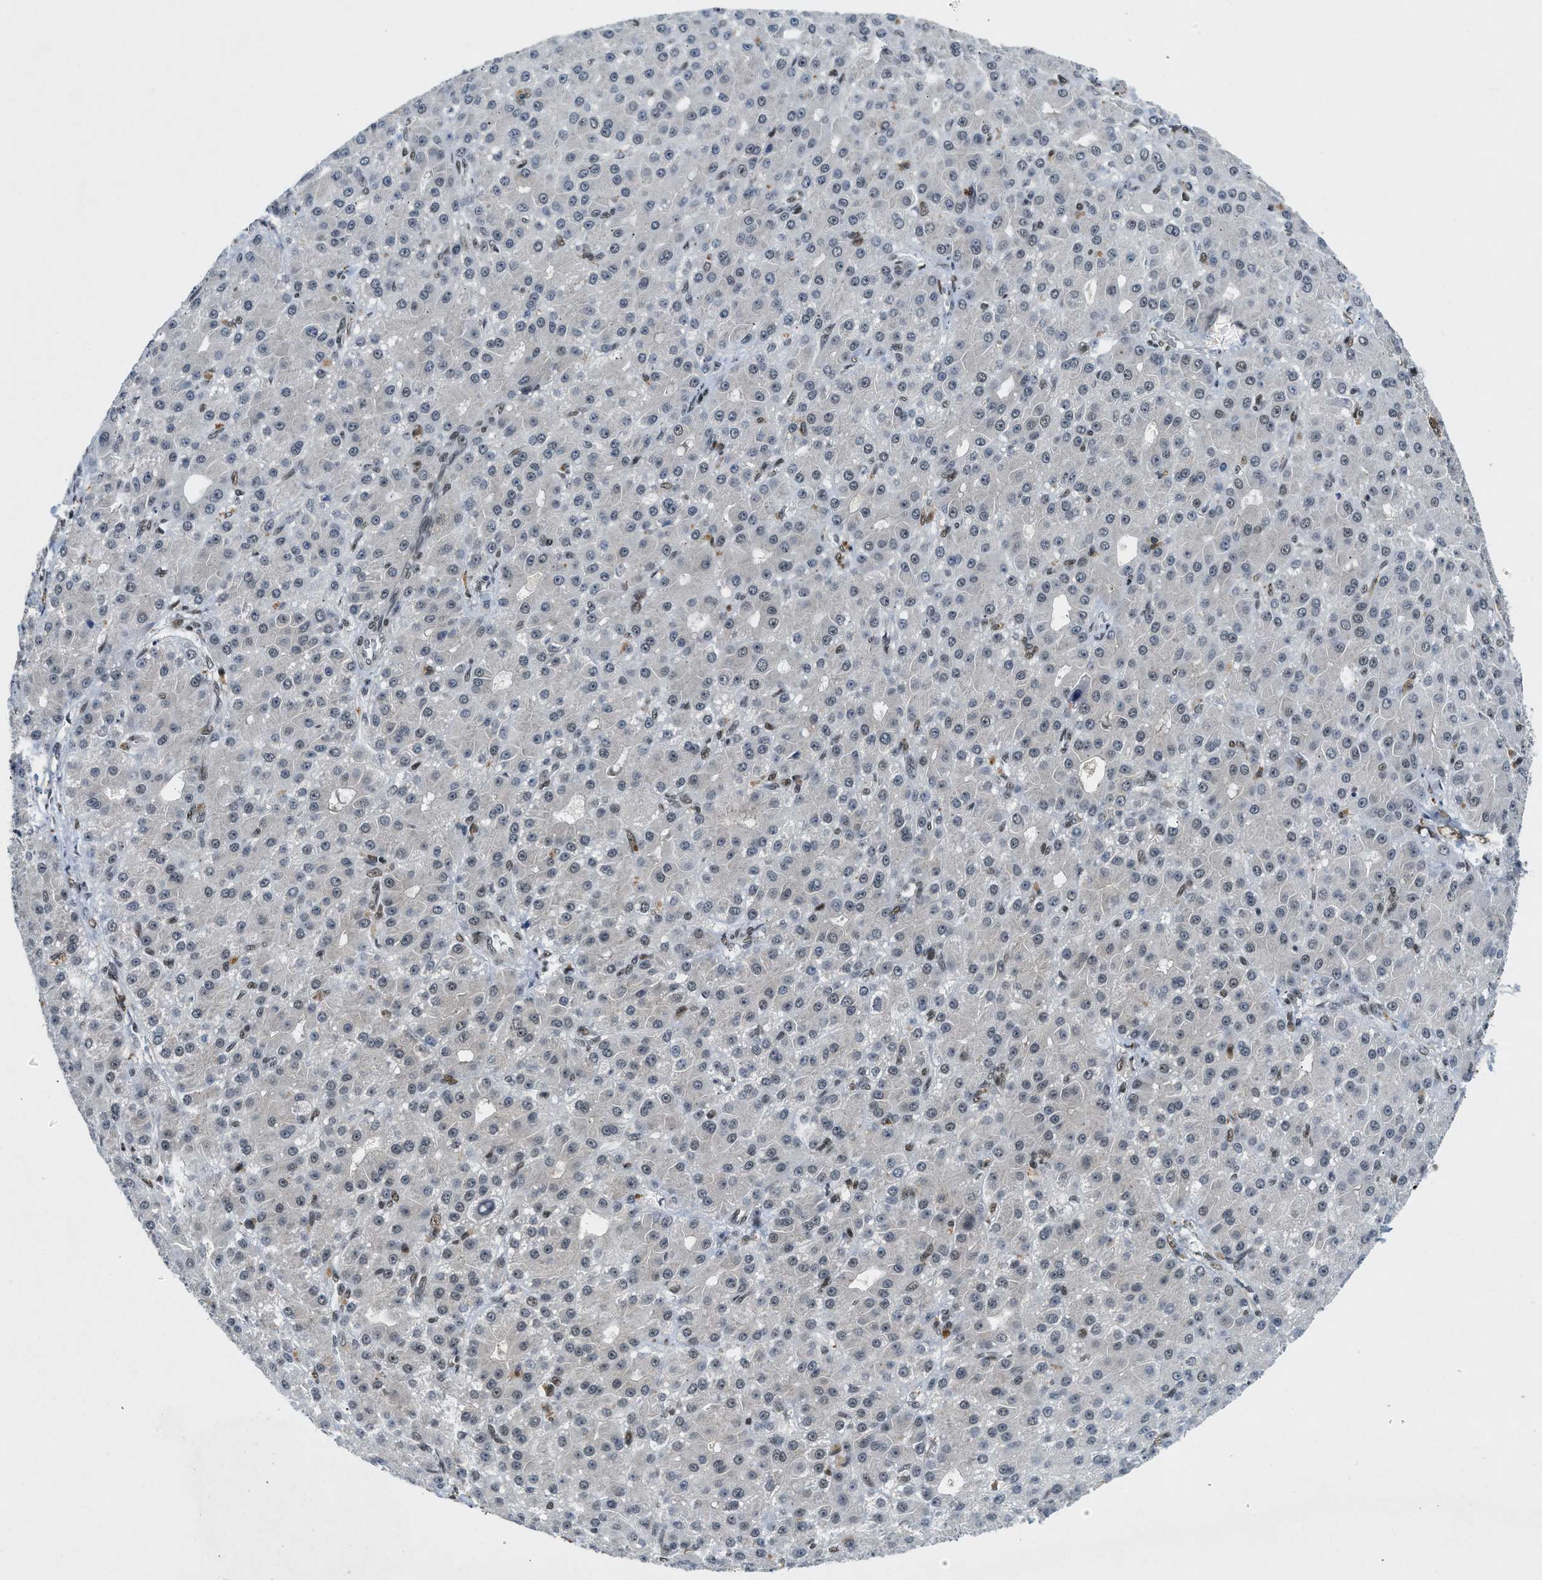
{"staining": {"intensity": "moderate", "quantity": "<25%", "location": "nuclear"}, "tissue": "liver cancer", "cell_type": "Tumor cells", "image_type": "cancer", "snomed": [{"axis": "morphology", "description": "Carcinoma, Hepatocellular, NOS"}, {"axis": "topography", "description": "Liver"}], "caption": "Moderate nuclear protein positivity is seen in approximately <25% of tumor cells in hepatocellular carcinoma (liver). (IHC, brightfield microscopy, high magnification).", "gene": "NCOA1", "patient": {"sex": "male", "age": 67}}